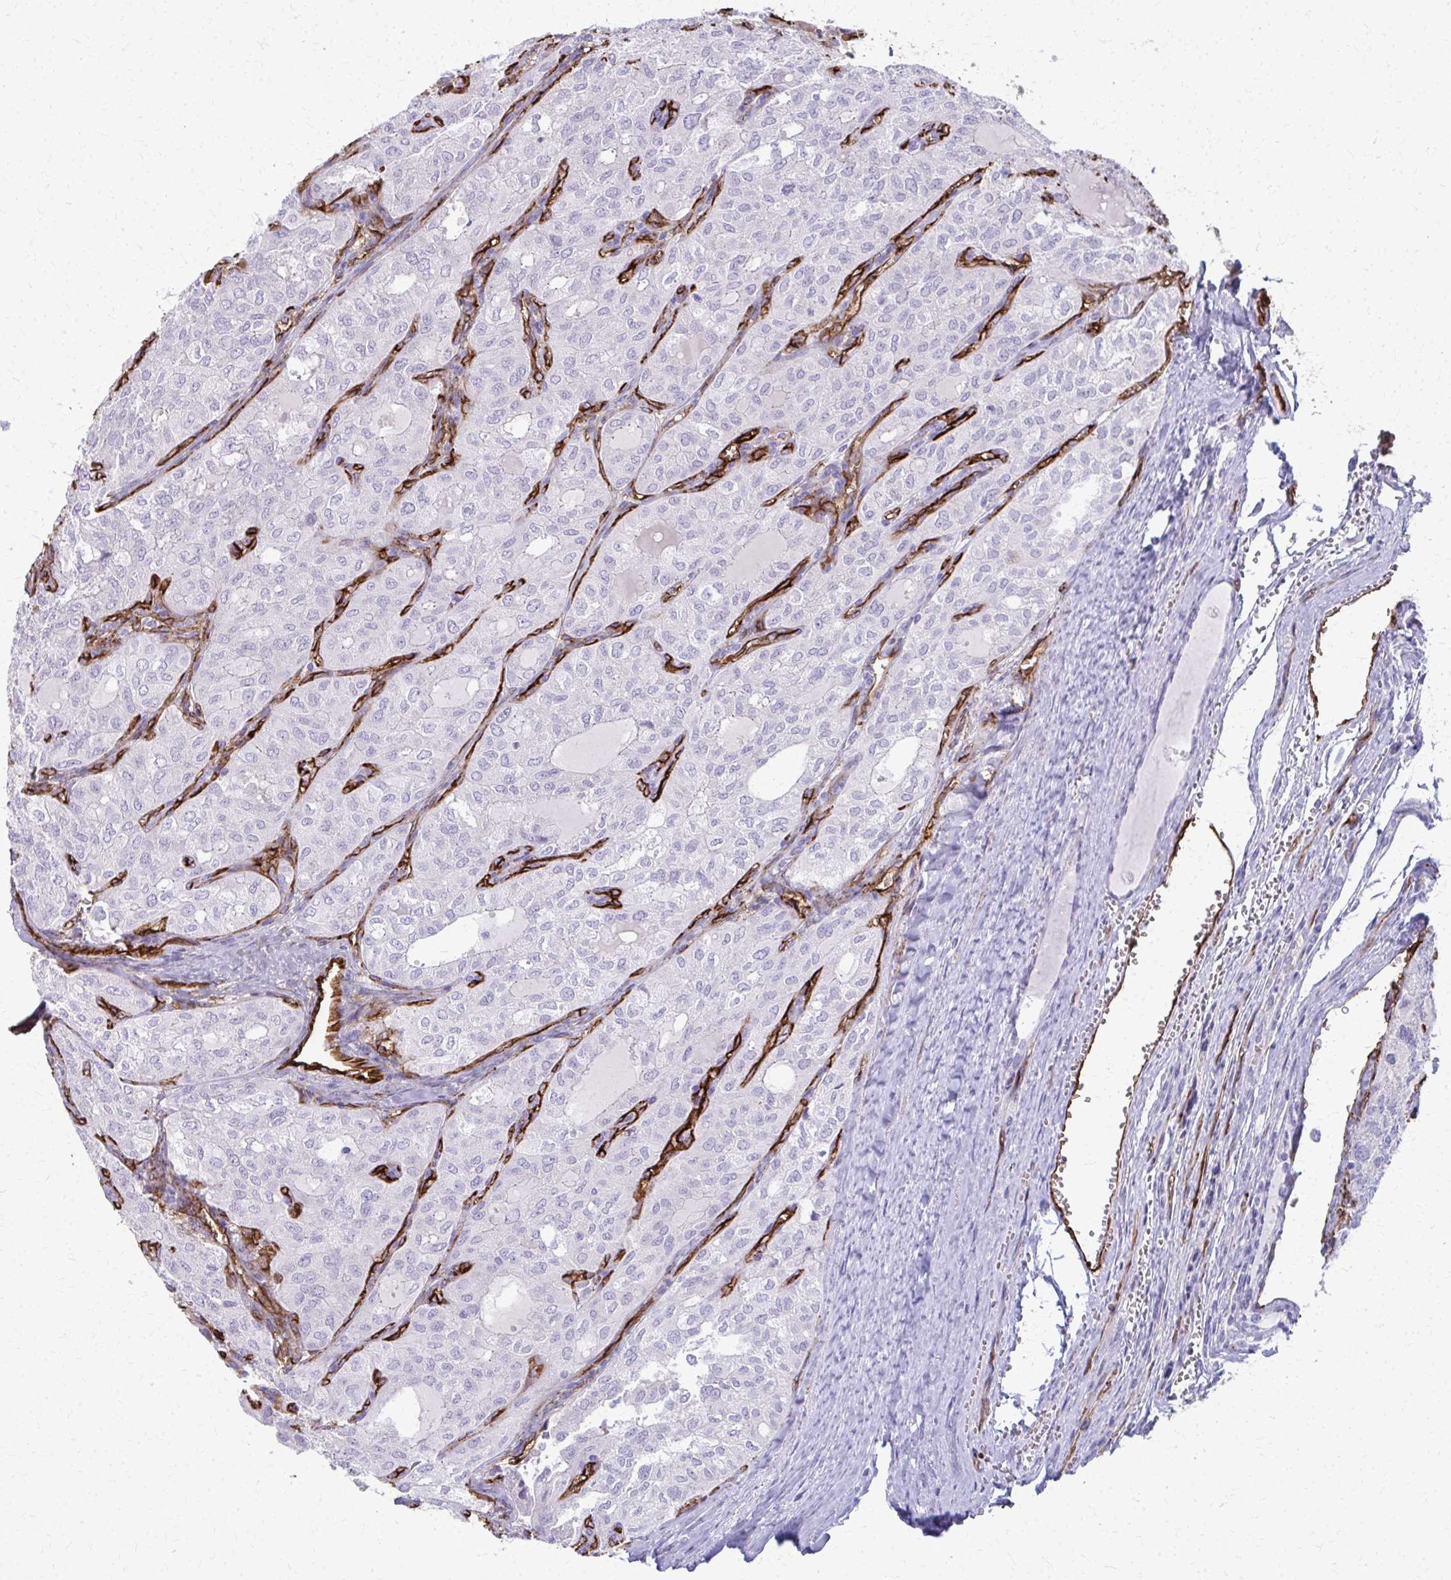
{"staining": {"intensity": "negative", "quantity": "none", "location": "none"}, "tissue": "thyroid cancer", "cell_type": "Tumor cells", "image_type": "cancer", "snomed": [{"axis": "morphology", "description": "Follicular adenoma carcinoma, NOS"}, {"axis": "topography", "description": "Thyroid gland"}], "caption": "Immunohistochemistry micrograph of follicular adenoma carcinoma (thyroid) stained for a protein (brown), which reveals no staining in tumor cells.", "gene": "ADIPOQ", "patient": {"sex": "male", "age": 75}}